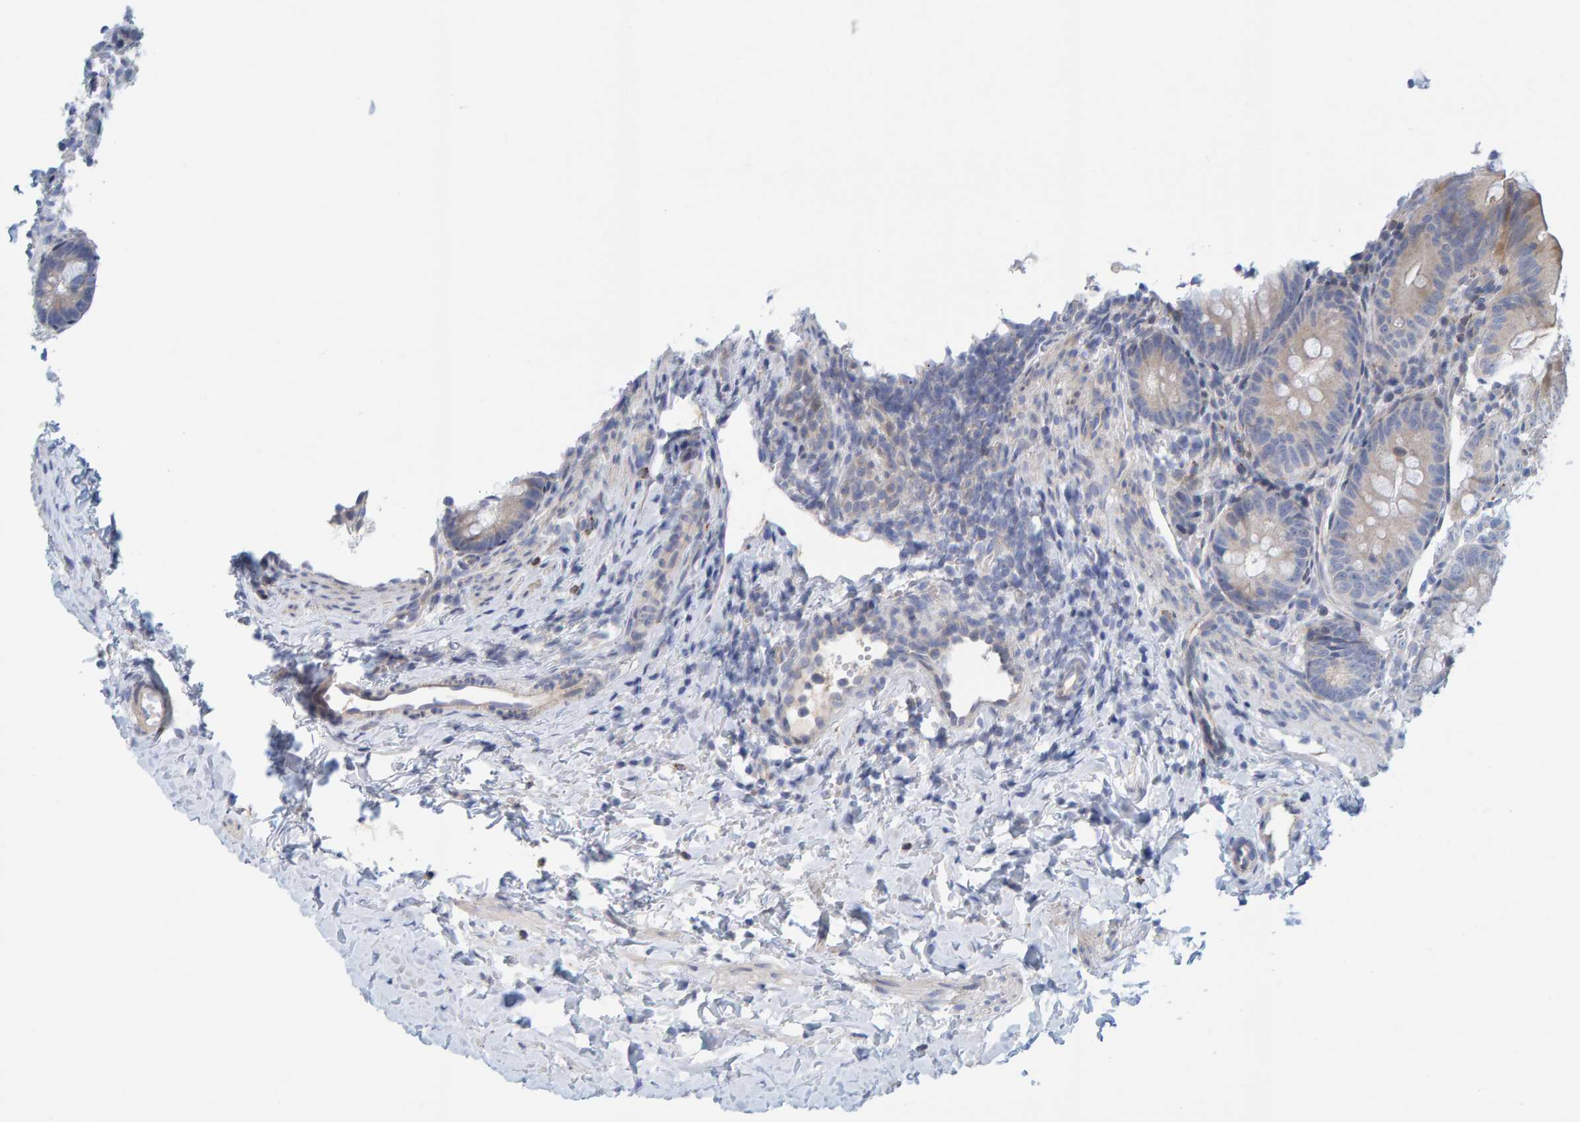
{"staining": {"intensity": "weak", "quantity": "<25%", "location": "cytoplasmic/membranous"}, "tissue": "appendix", "cell_type": "Glandular cells", "image_type": "normal", "snomed": [{"axis": "morphology", "description": "Normal tissue, NOS"}, {"axis": "topography", "description": "Appendix"}], "caption": "The micrograph reveals no significant staining in glandular cells of appendix. The staining is performed using DAB brown chromogen with nuclei counter-stained in using hematoxylin.", "gene": "ZC3H3", "patient": {"sex": "male", "age": 1}}